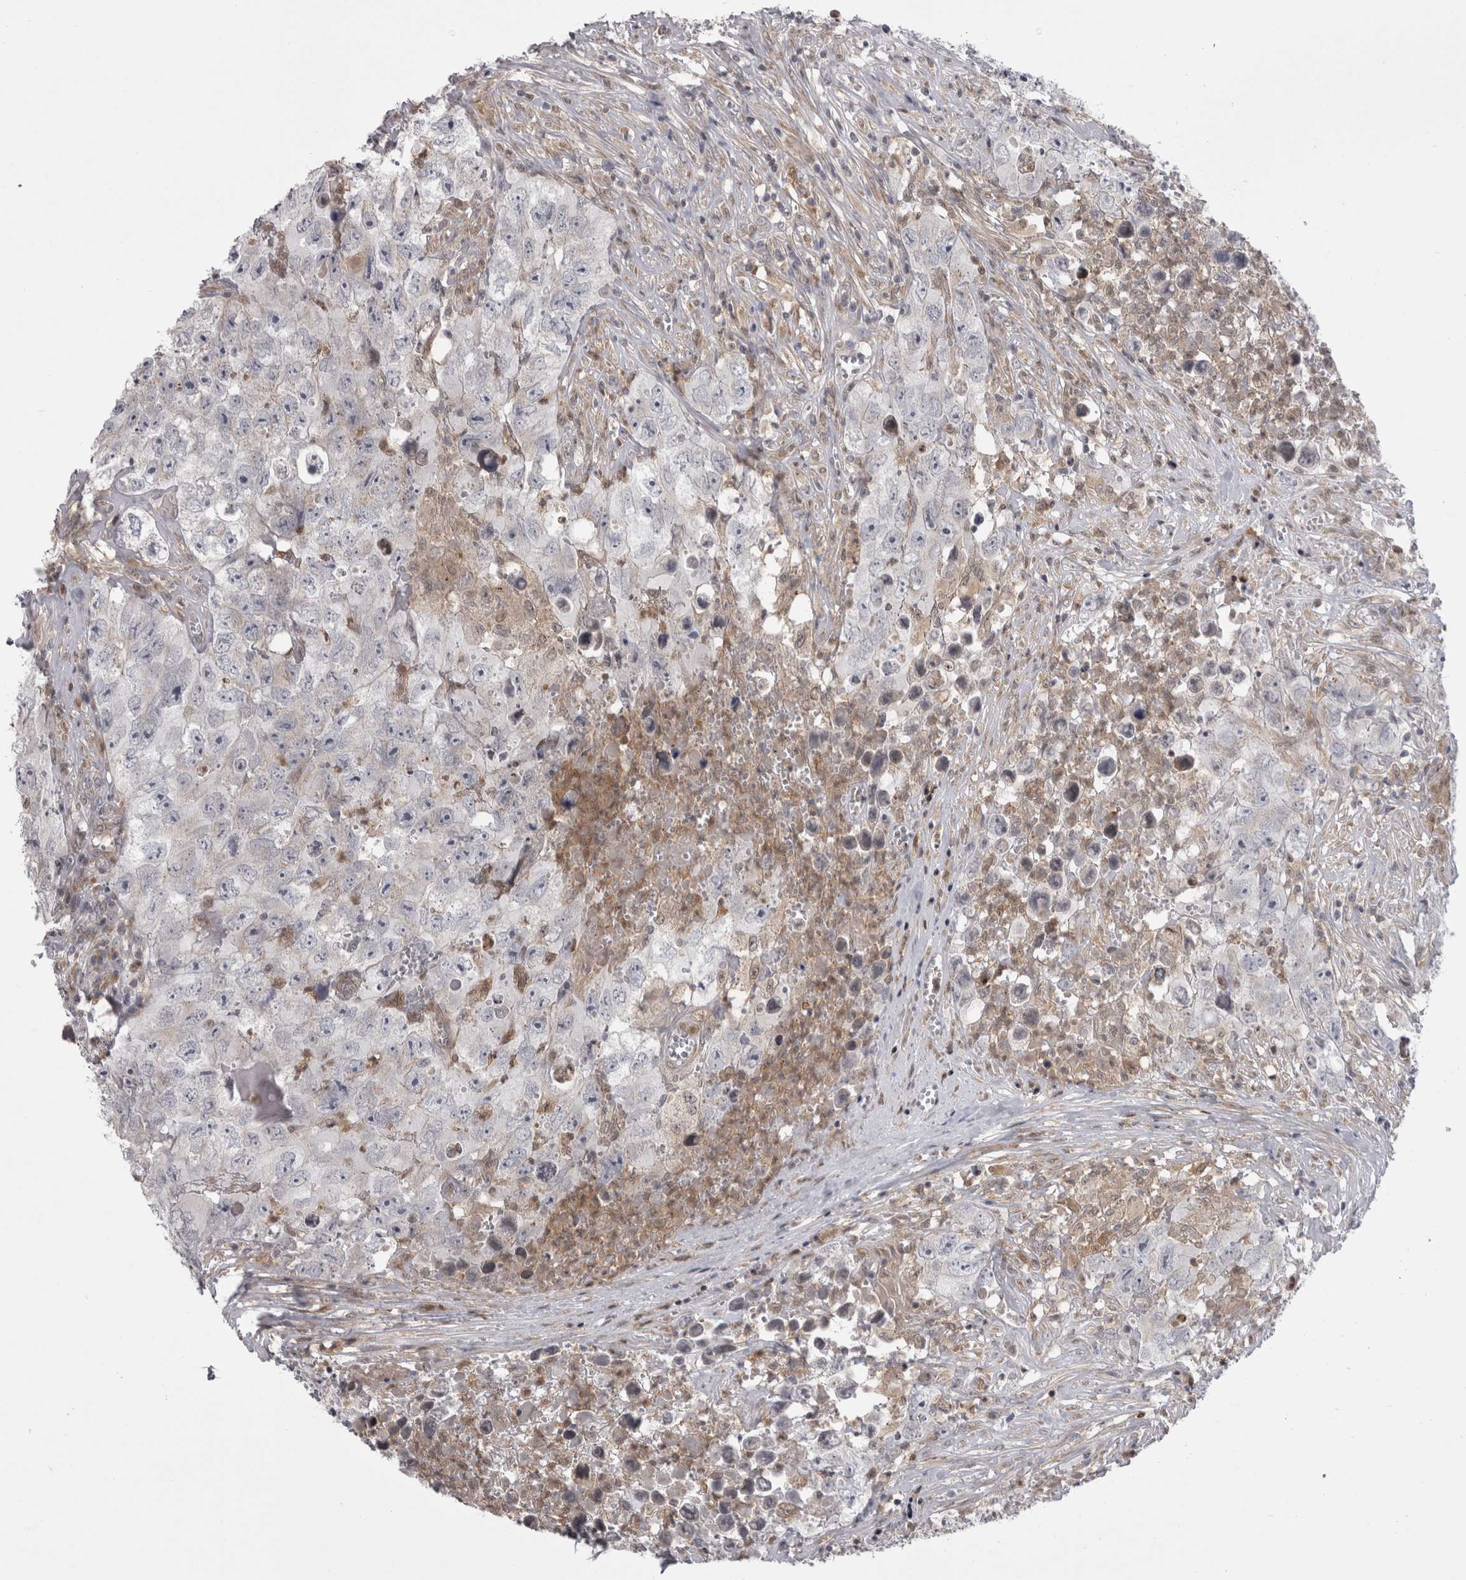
{"staining": {"intensity": "negative", "quantity": "none", "location": "none"}, "tissue": "testis cancer", "cell_type": "Tumor cells", "image_type": "cancer", "snomed": [{"axis": "morphology", "description": "Seminoma, NOS"}, {"axis": "morphology", "description": "Carcinoma, Embryonal, NOS"}, {"axis": "topography", "description": "Testis"}], "caption": "DAB (3,3'-diaminobenzidine) immunohistochemical staining of human testis embryonal carcinoma displays no significant staining in tumor cells. (DAB IHC with hematoxylin counter stain).", "gene": "CHIC2", "patient": {"sex": "male", "age": 43}}